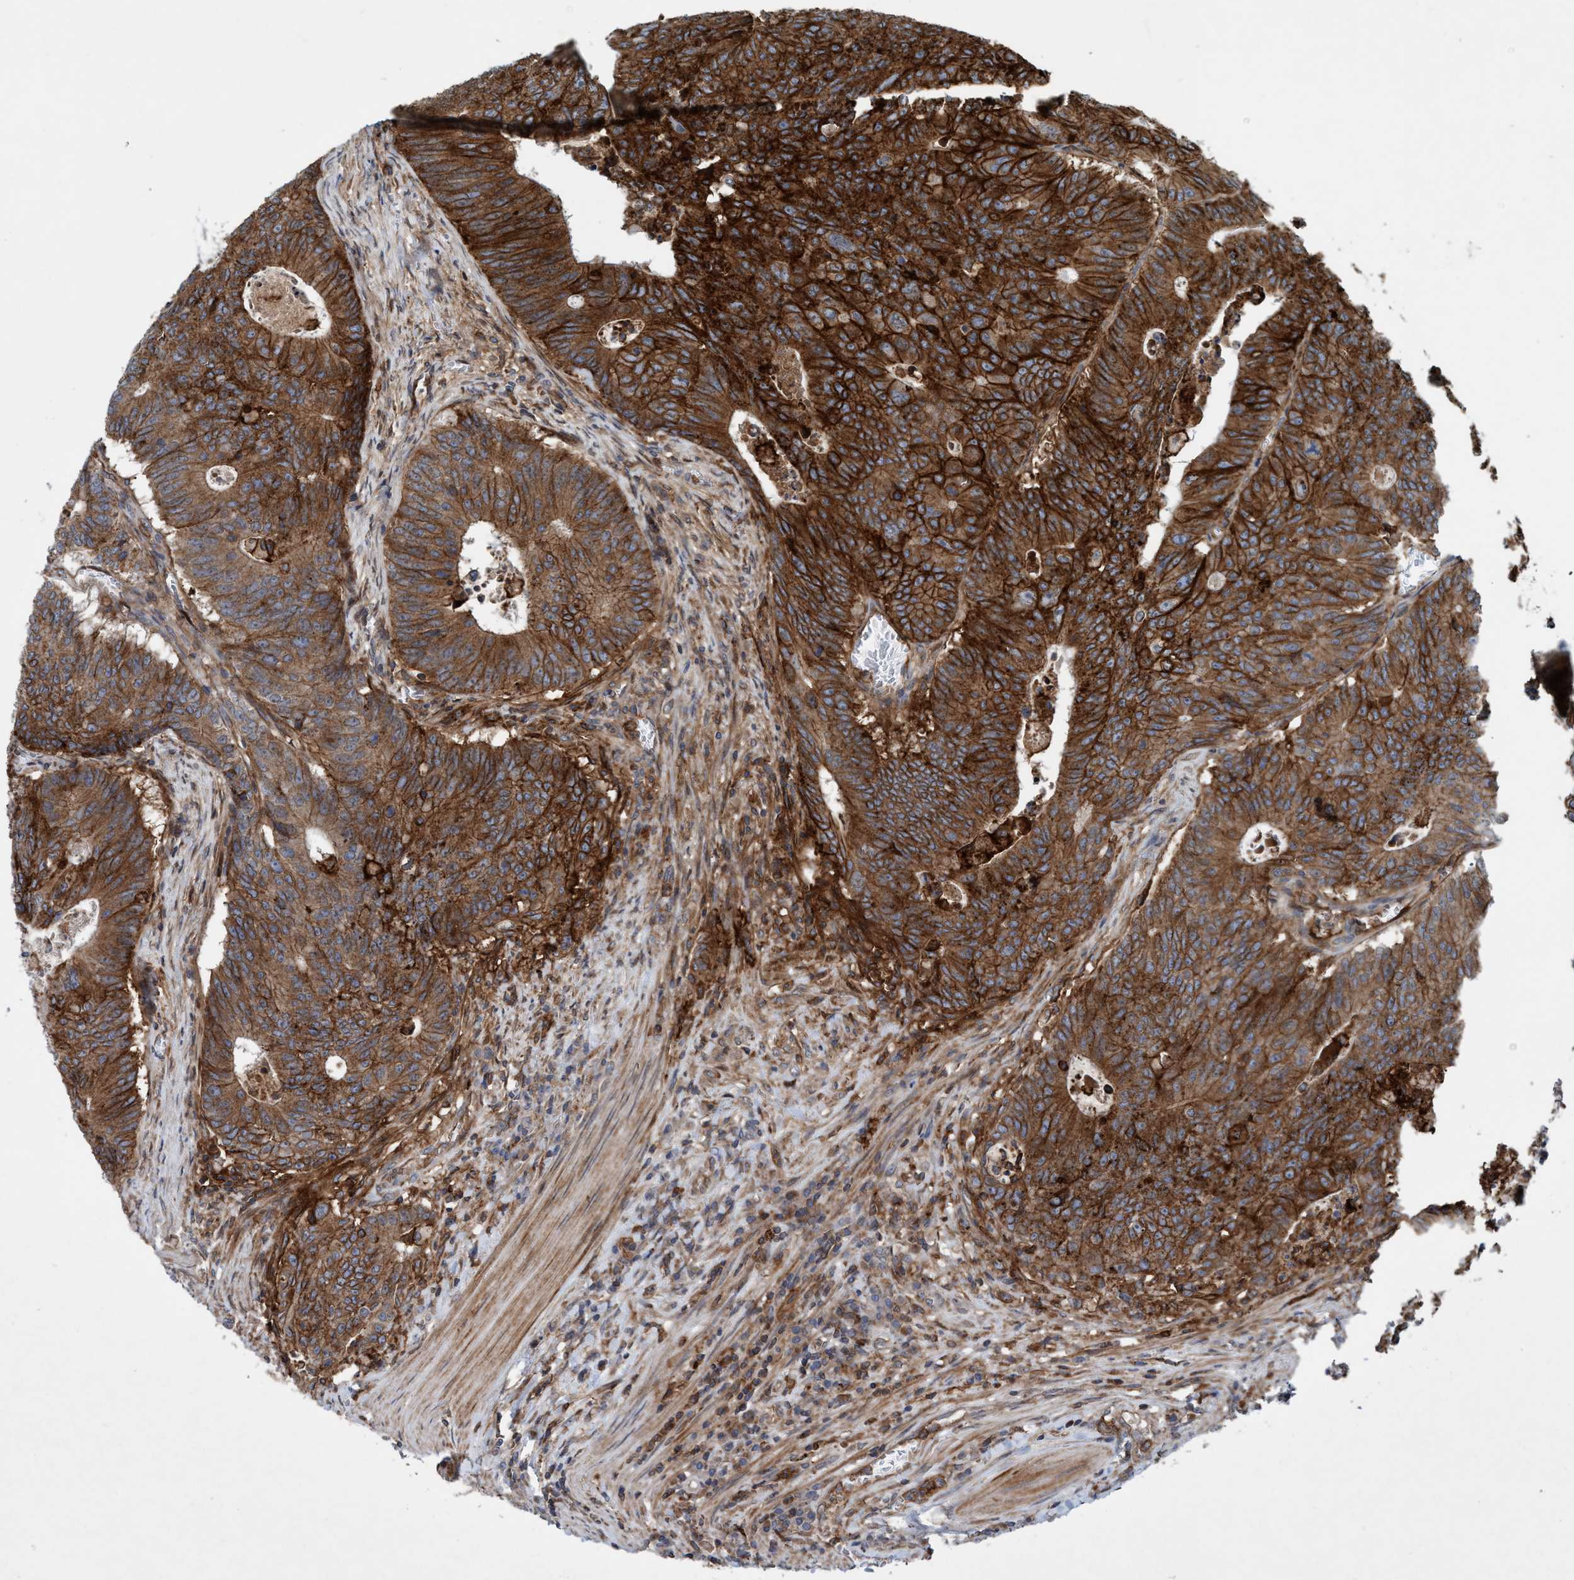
{"staining": {"intensity": "strong", "quantity": ">75%", "location": "cytoplasmic/membranous"}, "tissue": "colorectal cancer", "cell_type": "Tumor cells", "image_type": "cancer", "snomed": [{"axis": "morphology", "description": "Adenocarcinoma, NOS"}, {"axis": "topography", "description": "Colon"}], "caption": "Colorectal cancer tissue reveals strong cytoplasmic/membranous expression in approximately >75% of tumor cells", "gene": "SLC16A3", "patient": {"sex": "male", "age": 87}}